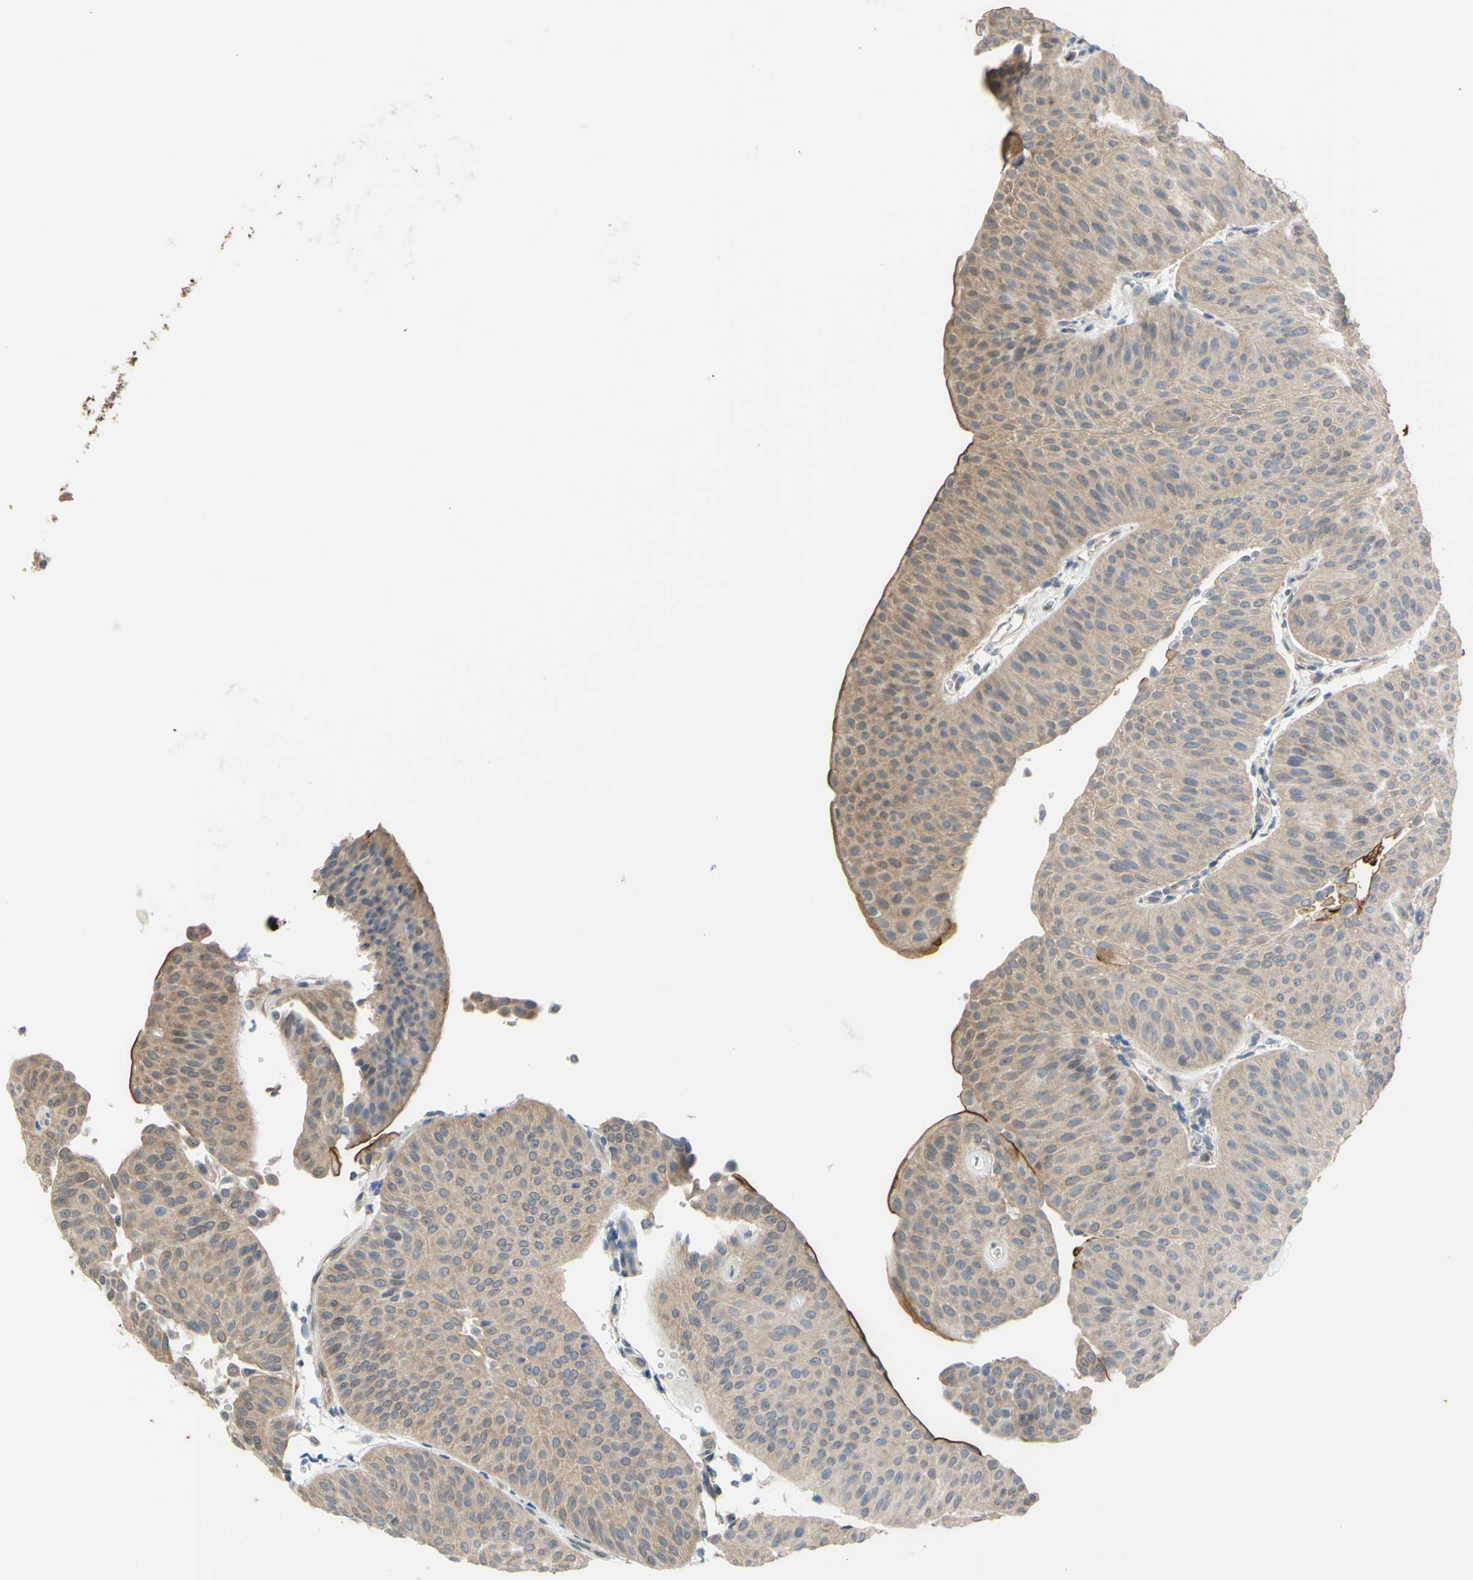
{"staining": {"intensity": "moderate", "quantity": ">75%", "location": "cytoplasmic/membranous"}, "tissue": "urothelial cancer", "cell_type": "Tumor cells", "image_type": "cancer", "snomed": [{"axis": "morphology", "description": "Urothelial carcinoma, Low grade"}, {"axis": "topography", "description": "Urinary bladder"}], "caption": "IHC micrograph of neoplastic tissue: human low-grade urothelial carcinoma stained using immunohistochemistry (IHC) reveals medium levels of moderate protein expression localized specifically in the cytoplasmic/membranous of tumor cells, appearing as a cytoplasmic/membranous brown color.", "gene": "UPK3B", "patient": {"sex": "female", "age": 60}}